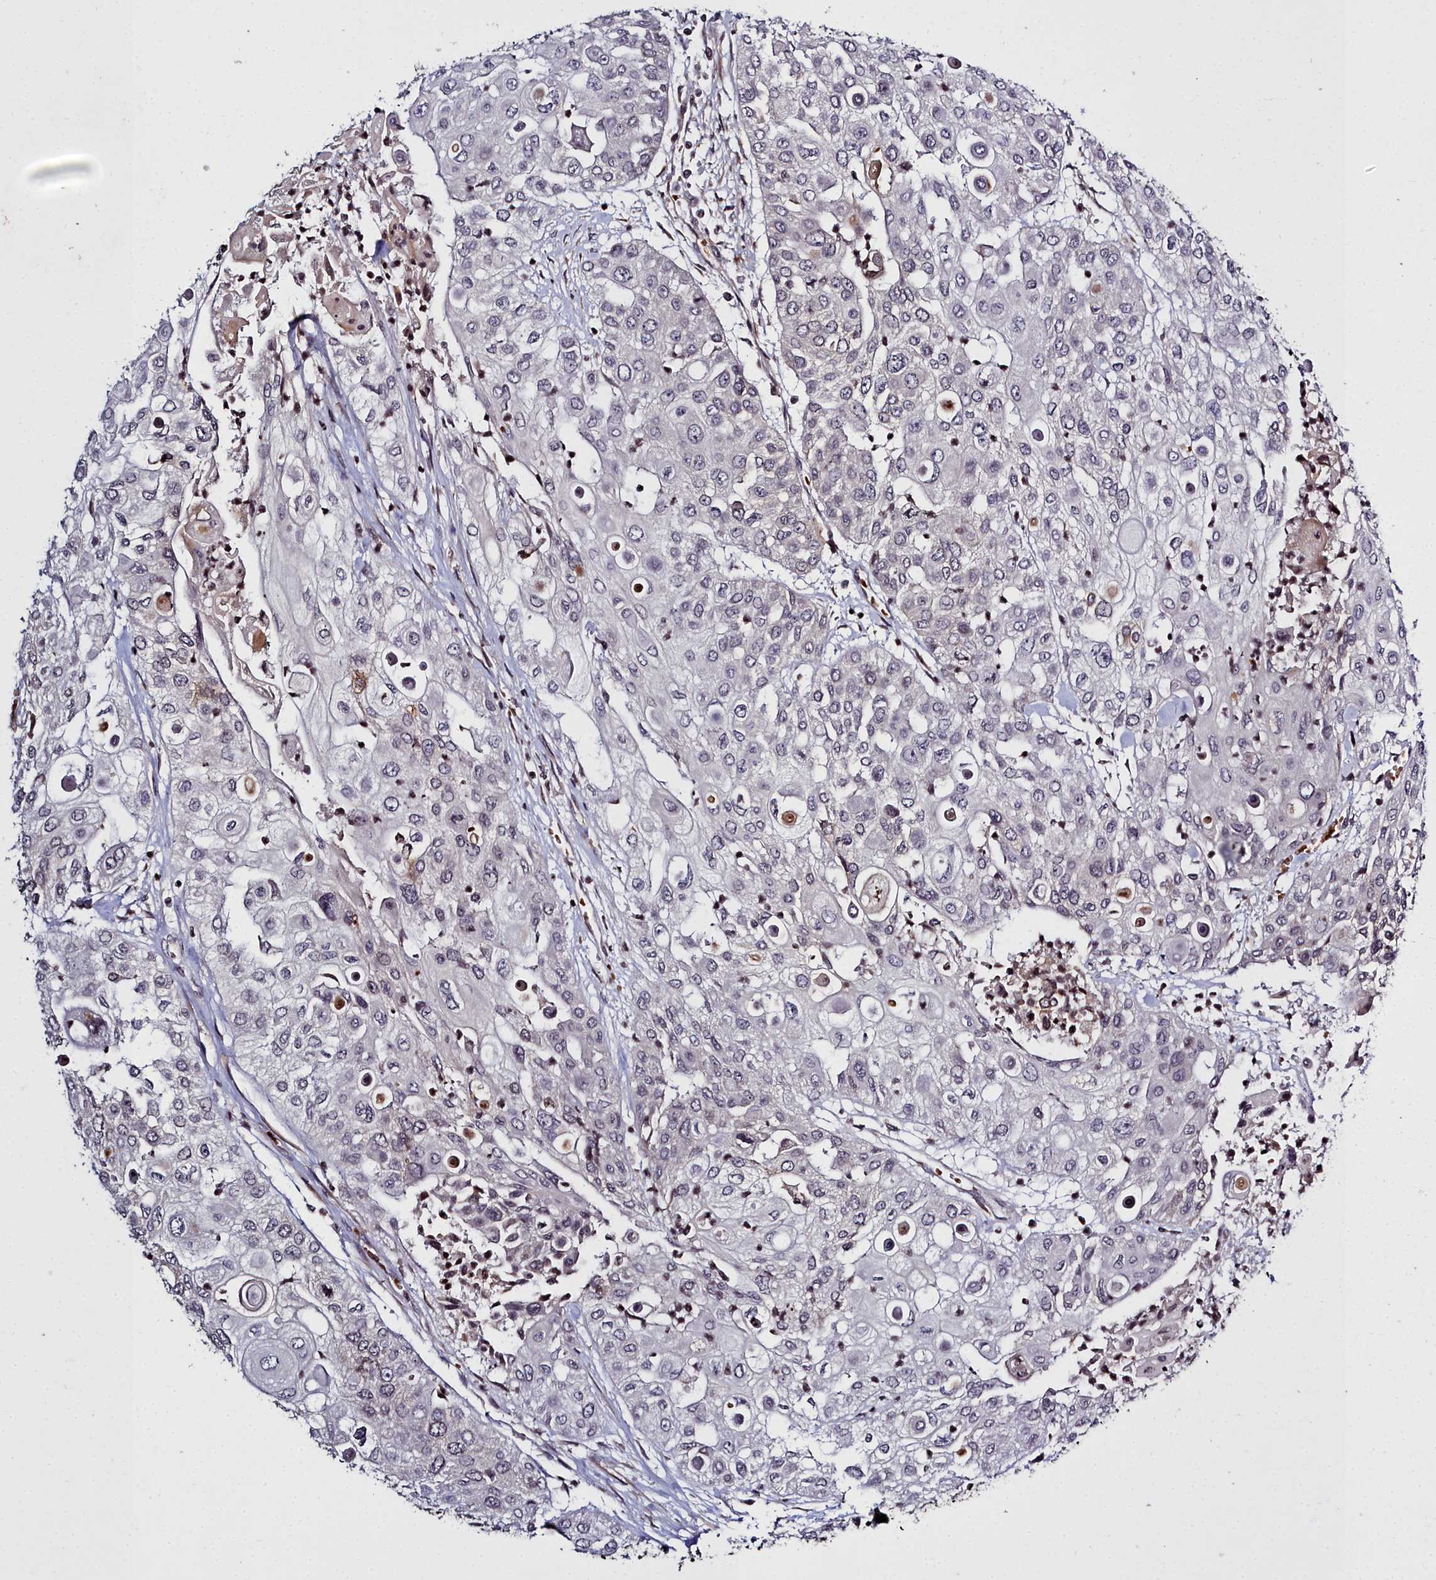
{"staining": {"intensity": "negative", "quantity": "none", "location": "none"}, "tissue": "urothelial cancer", "cell_type": "Tumor cells", "image_type": "cancer", "snomed": [{"axis": "morphology", "description": "Urothelial carcinoma, High grade"}, {"axis": "topography", "description": "Urinary bladder"}], "caption": "Urothelial cancer was stained to show a protein in brown. There is no significant positivity in tumor cells.", "gene": "FZD4", "patient": {"sex": "female", "age": 79}}